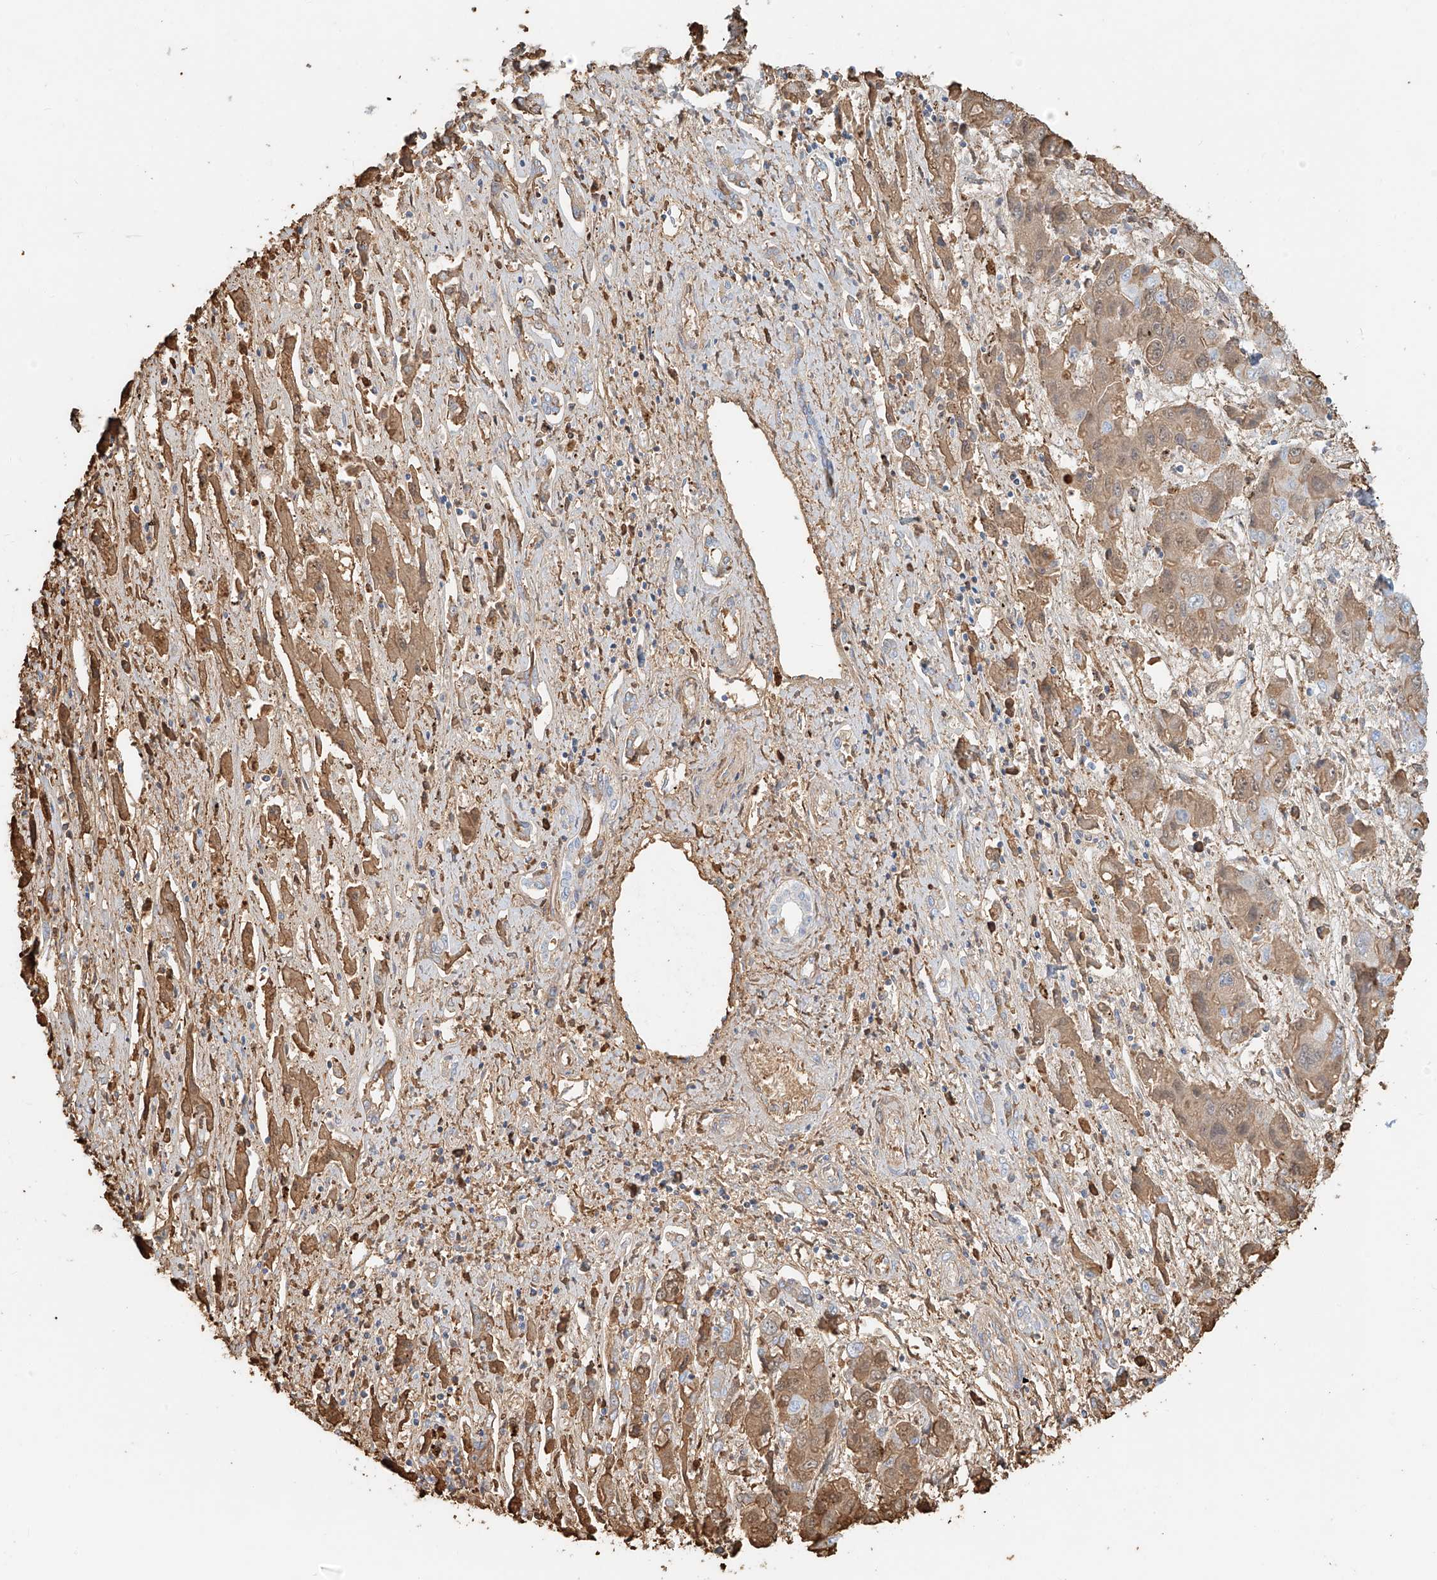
{"staining": {"intensity": "weak", "quantity": ">75%", "location": "cytoplasmic/membranous"}, "tissue": "liver cancer", "cell_type": "Tumor cells", "image_type": "cancer", "snomed": [{"axis": "morphology", "description": "Cholangiocarcinoma"}, {"axis": "topography", "description": "Liver"}], "caption": "A brown stain shows weak cytoplasmic/membranous positivity of a protein in human liver cholangiocarcinoma tumor cells. (brown staining indicates protein expression, while blue staining denotes nuclei).", "gene": "ZFP30", "patient": {"sex": "male", "age": 67}}